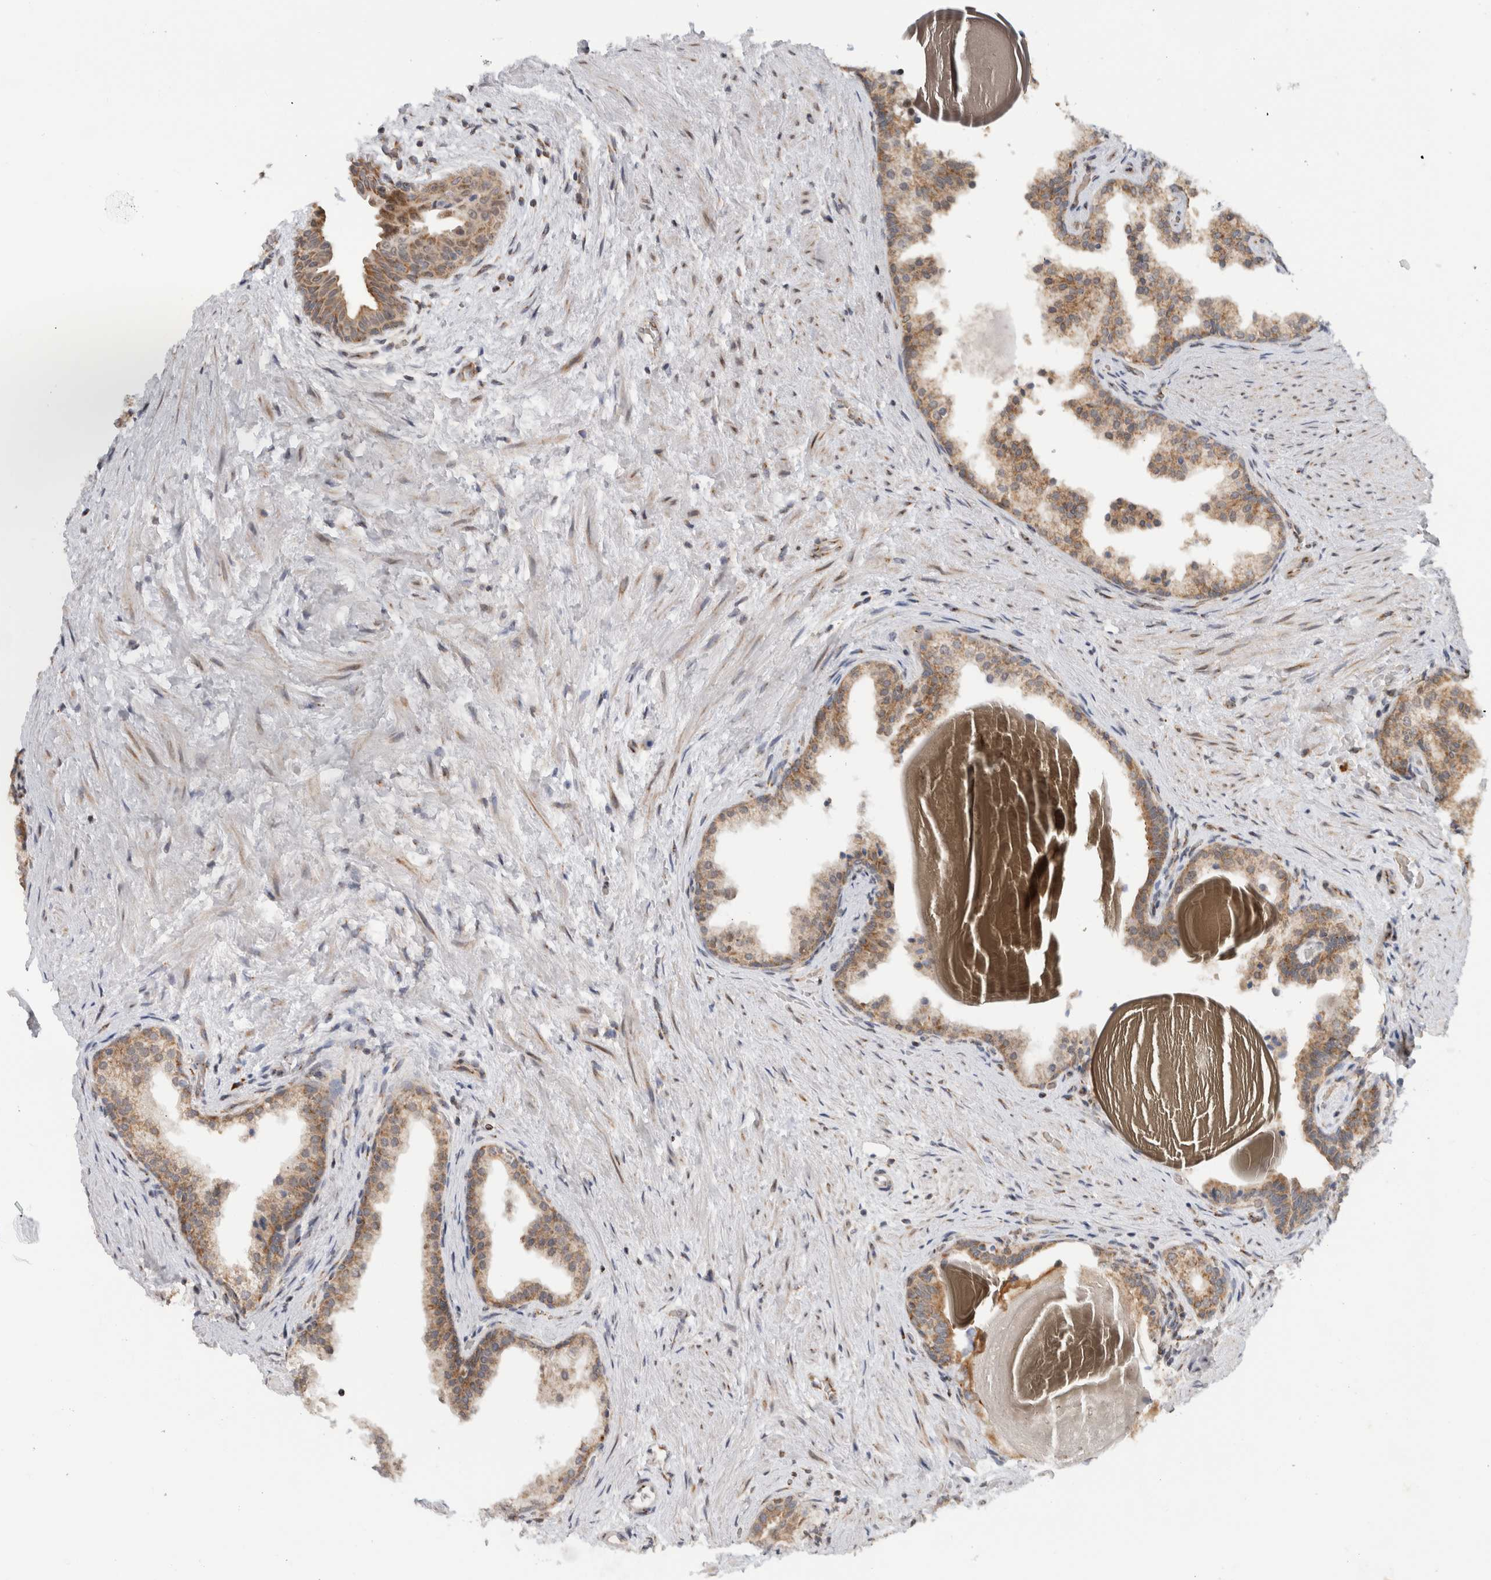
{"staining": {"intensity": "moderate", "quantity": ">75%", "location": "cytoplasmic/membranous"}, "tissue": "prostate", "cell_type": "Glandular cells", "image_type": "normal", "snomed": [{"axis": "morphology", "description": "Normal tissue, NOS"}, {"axis": "topography", "description": "Prostate"}], "caption": "An image of prostate stained for a protein displays moderate cytoplasmic/membranous brown staining in glandular cells. Nuclei are stained in blue.", "gene": "CMC2", "patient": {"sex": "male", "age": 48}}